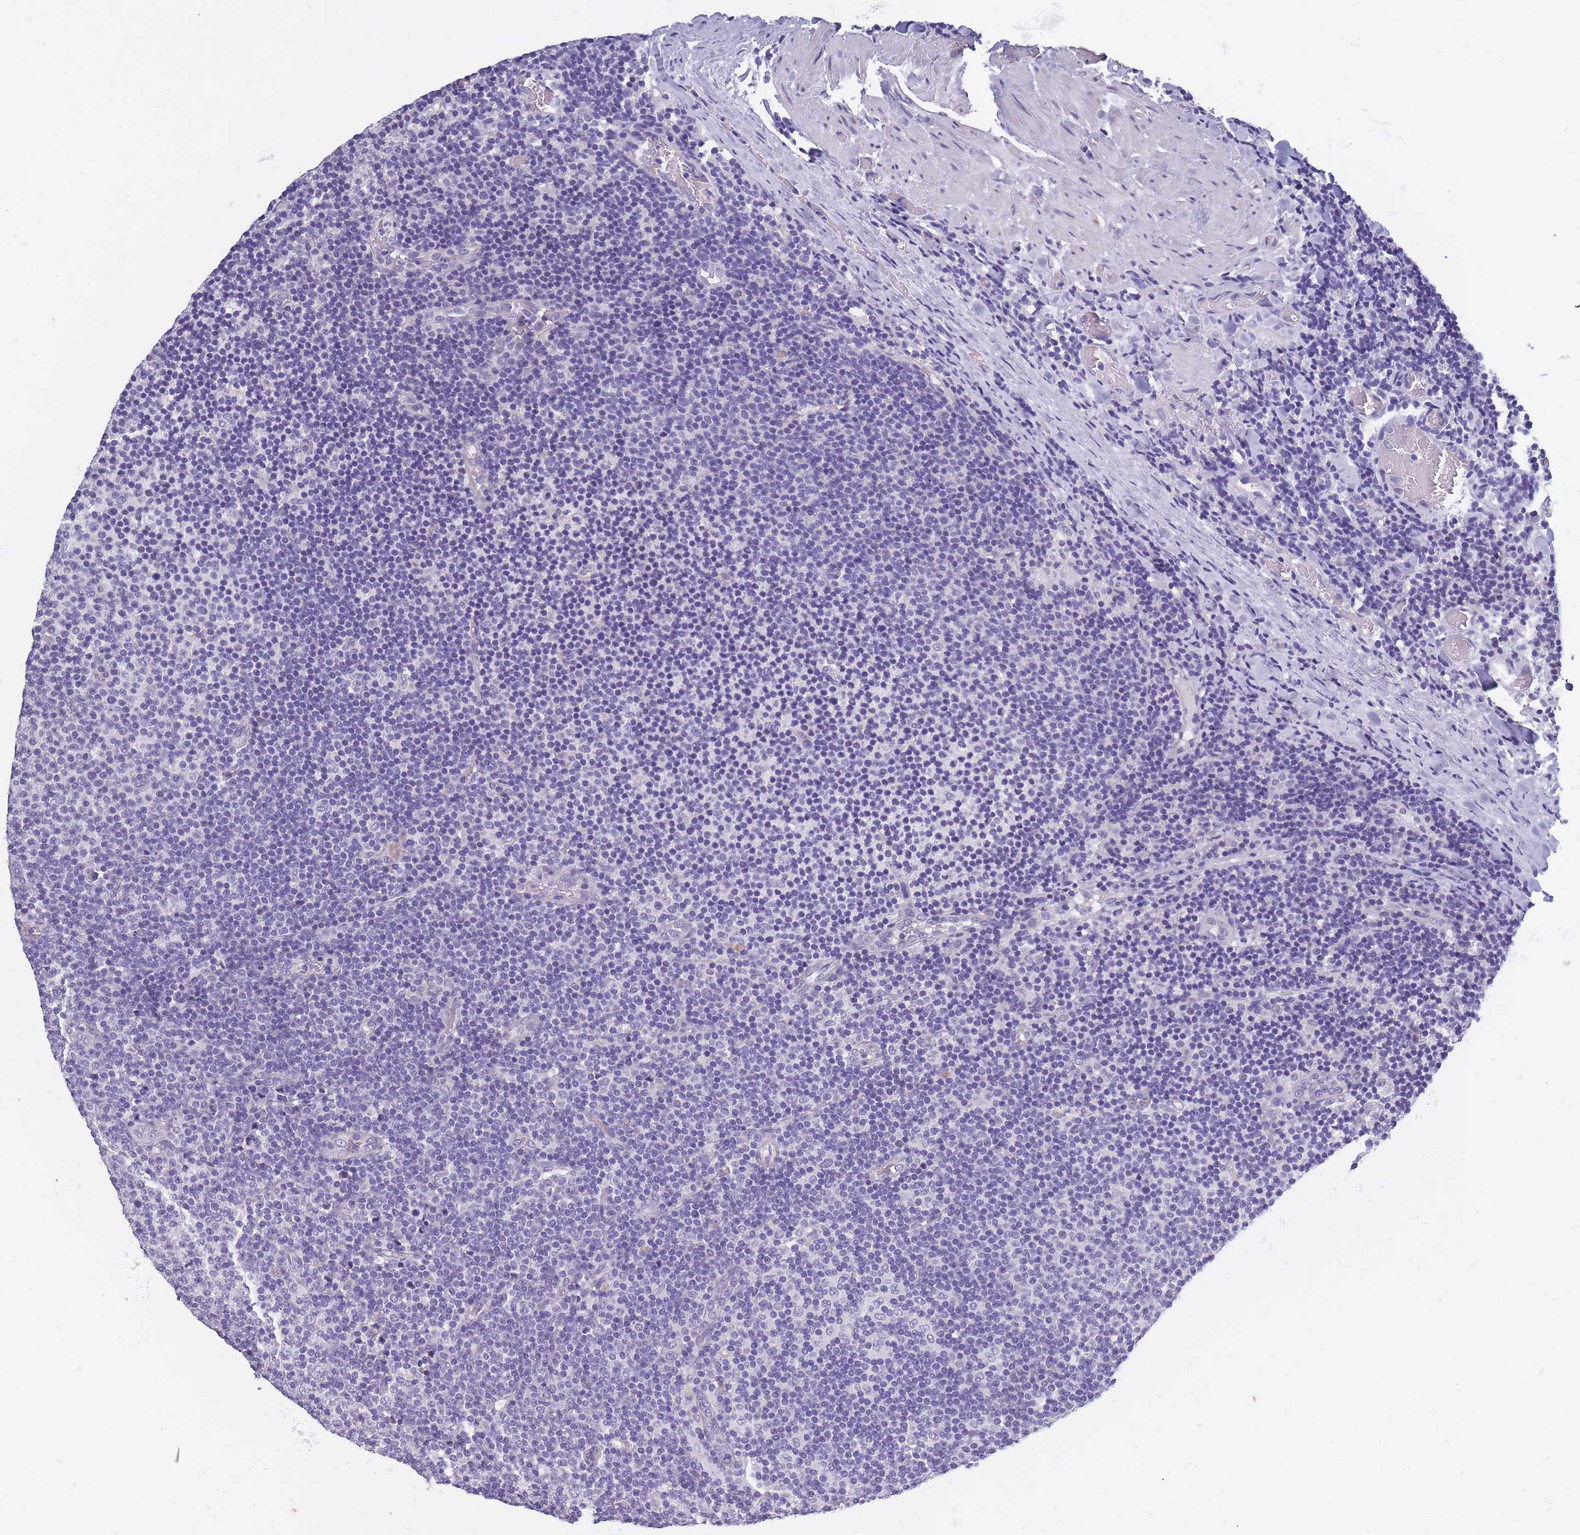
{"staining": {"intensity": "negative", "quantity": "none", "location": "none"}, "tissue": "lymphoma", "cell_type": "Tumor cells", "image_type": "cancer", "snomed": [{"axis": "morphology", "description": "Malignant lymphoma, non-Hodgkin's type, Low grade"}, {"axis": "topography", "description": "Lymph node"}], "caption": "Micrograph shows no protein staining in tumor cells of lymphoma tissue.", "gene": "OR4C5", "patient": {"sex": "male", "age": 66}}